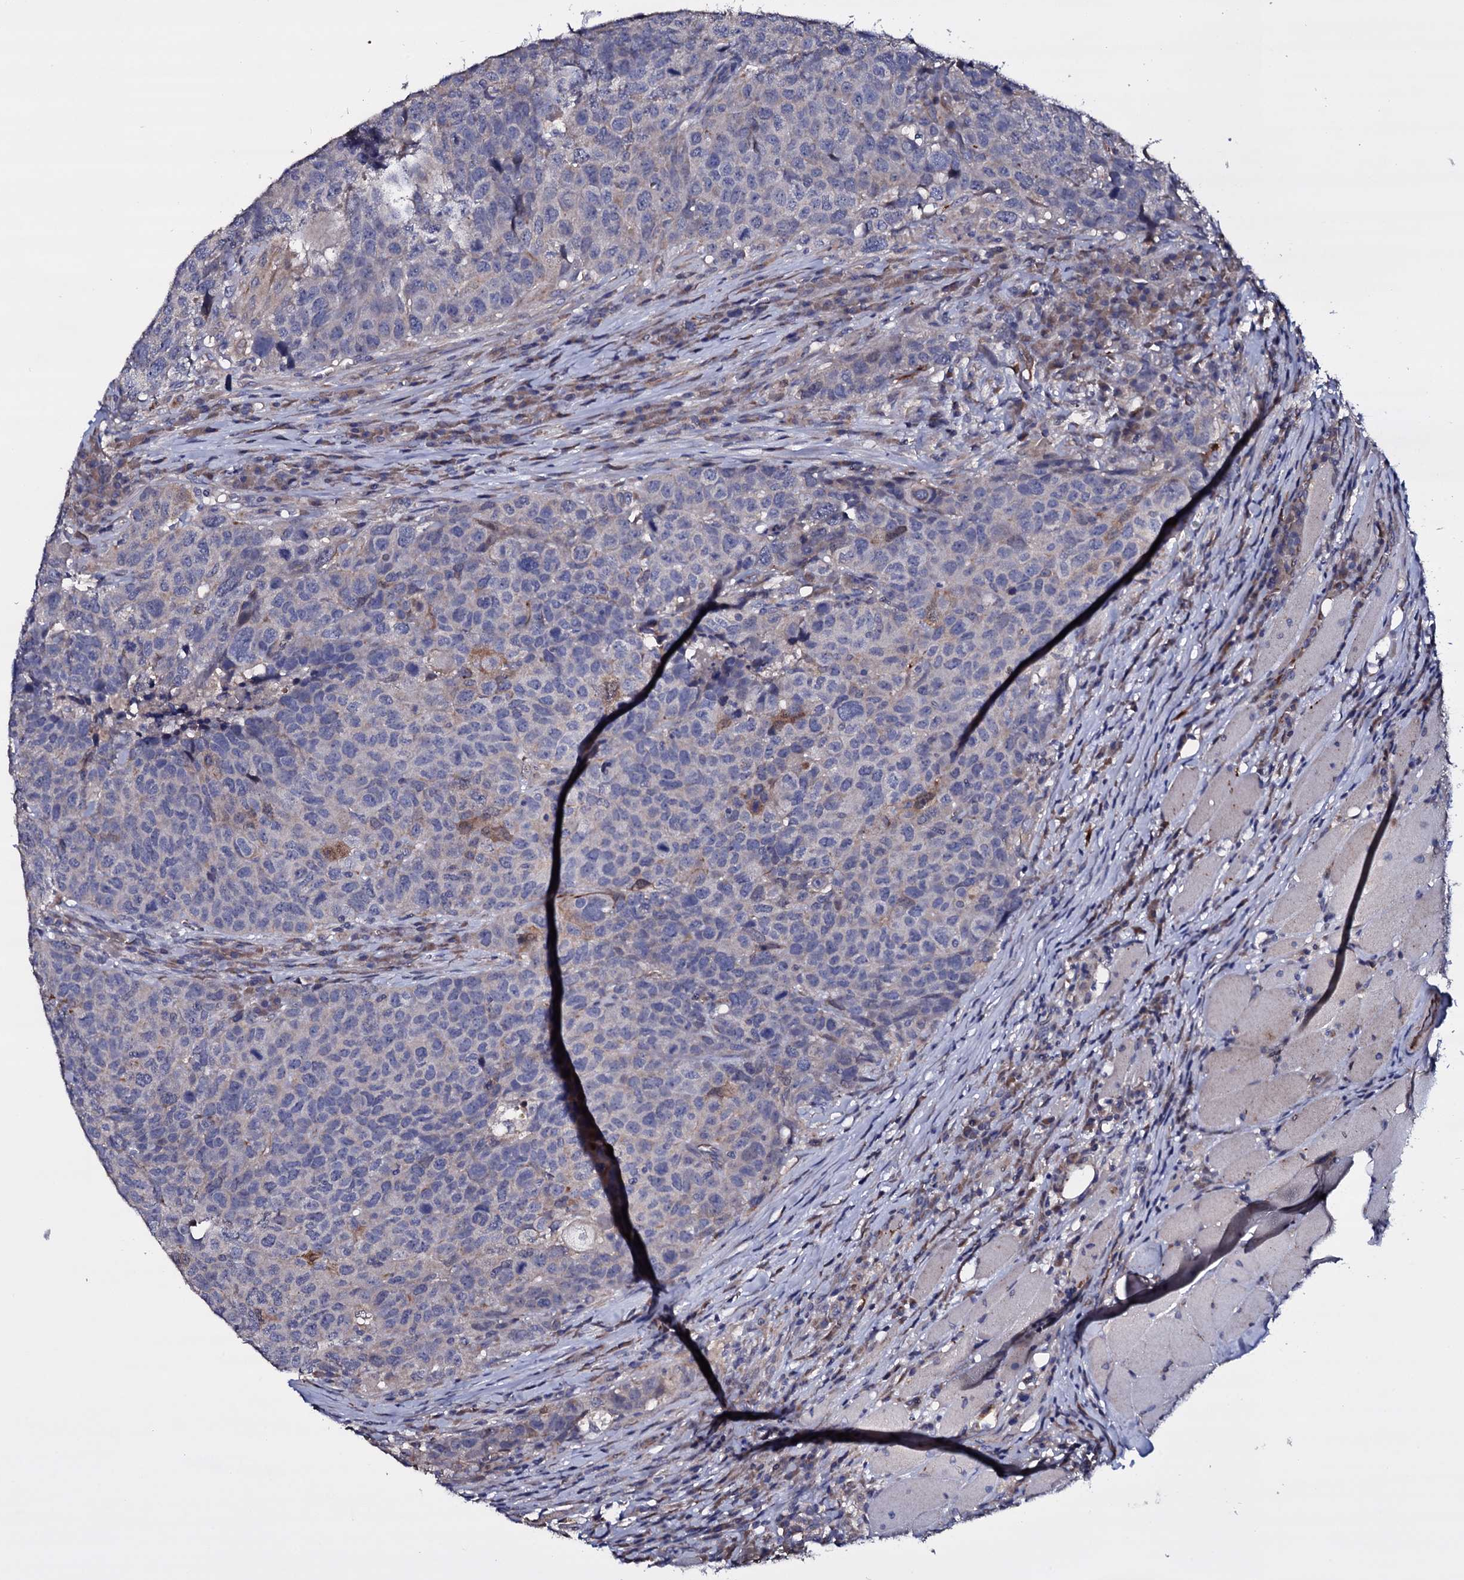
{"staining": {"intensity": "negative", "quantity": "none", "location": "none"}, "tissue": "head and neck cancer", "cell_type": "Tumor cells", "image_type": "cancer", "snomed": [{"axis": "morphology", "description": "Squamous cell carcinoma, NOS"}, {"axis": "topography", "description": "Head-Neck"}], "caption": "There is no significant expression in tumor cells of squamous cell carcinoma (head and neck).", "gene": "BCL2L14", "patient": {"sex": "male", "age": 66}}